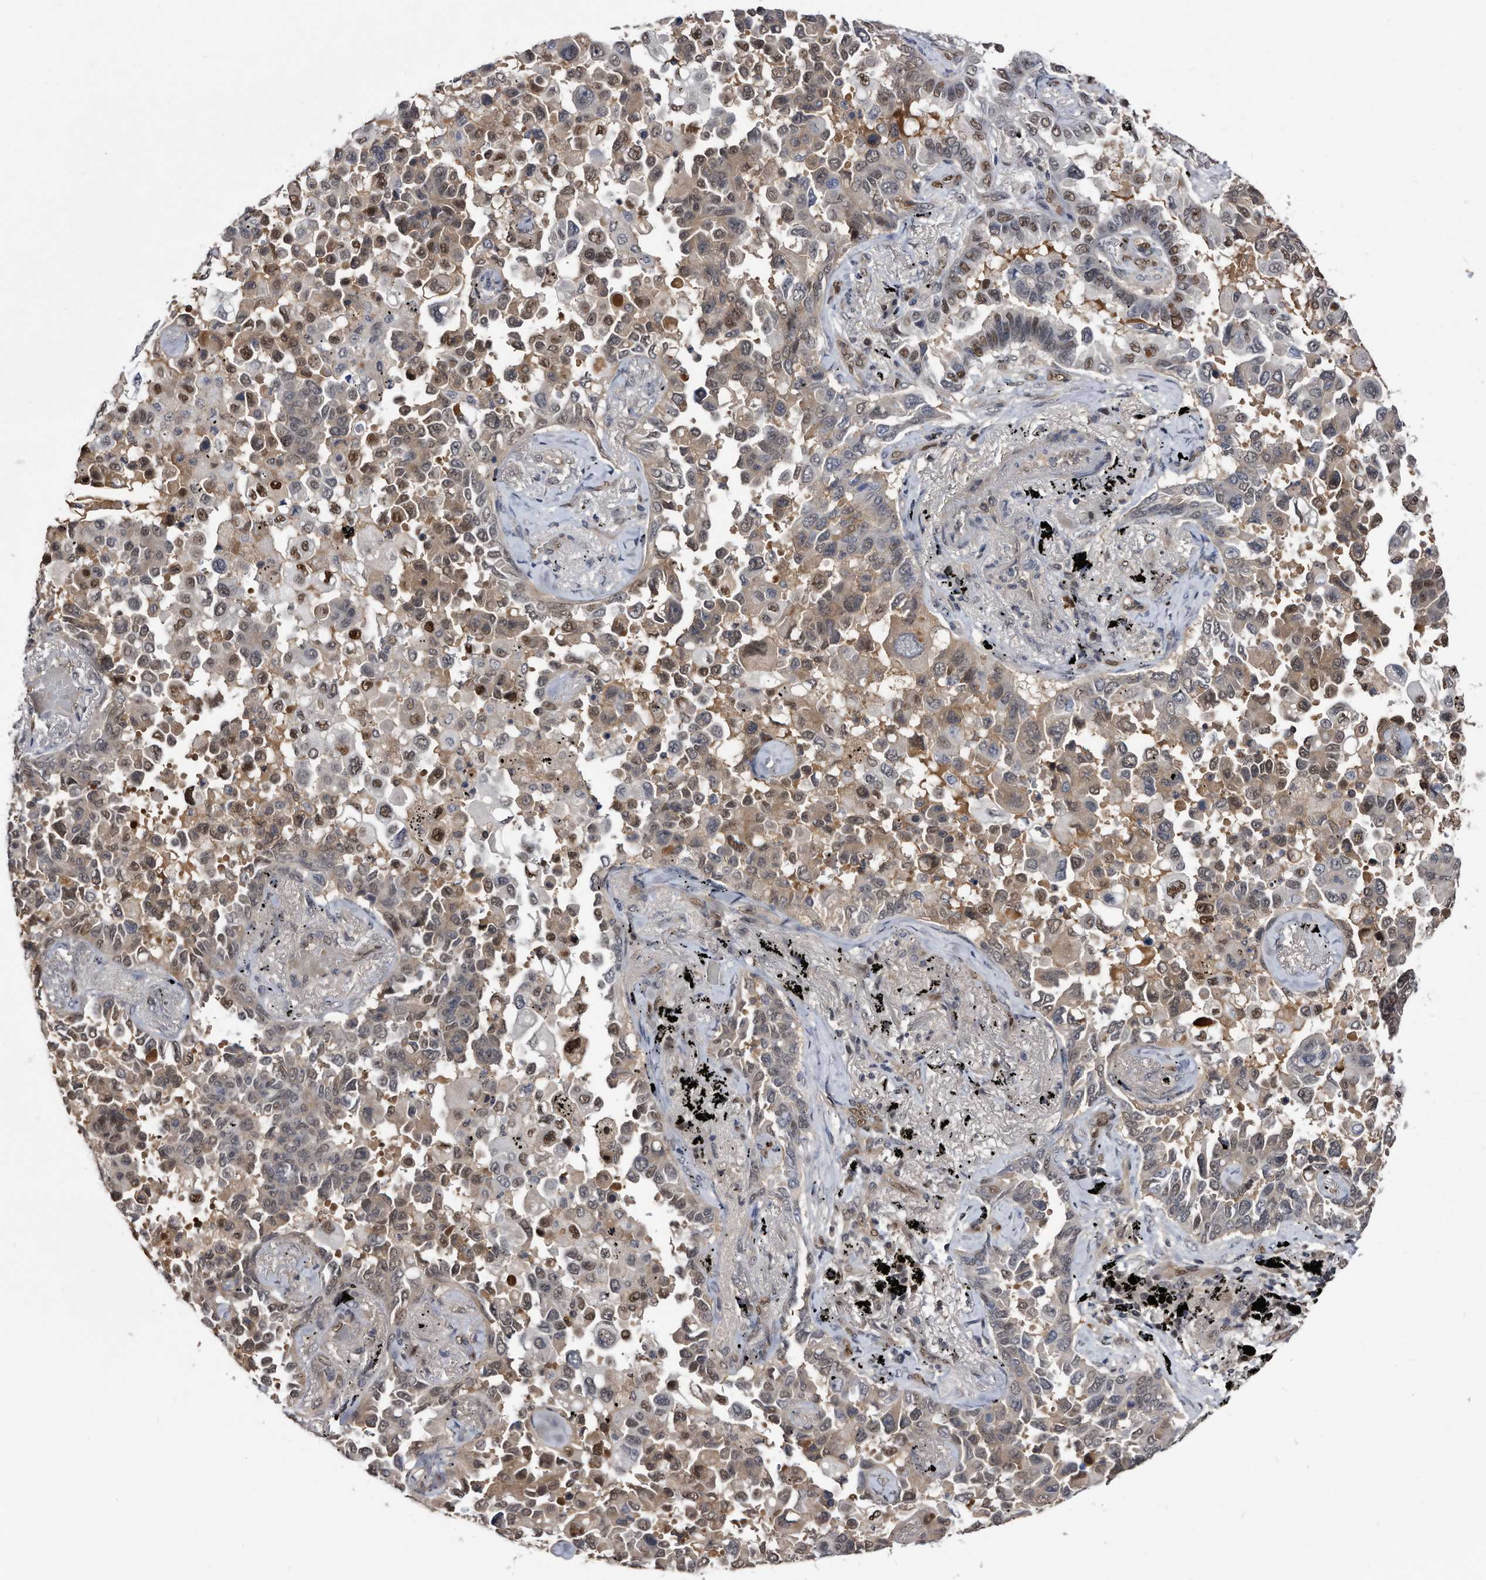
{"staining": {"intensity": "moderate", "quantity": "25%-75%", "location": "cytoplasmic/membranous,nuclear"}, "tissue": "lung cancer", "cell_type": "Tumor cells", "image_type": "cancer", "snomed": [{"axis": "morphology", "description": "Adenocarcinoma, NOS"}, {"axis": "topography", "description": "Lung"}], "caption": "The micrograph displays staining of lung cancer (adenocarcinoma), revealing moderate cytoplasmic/membranous and nuclear protein expression (brown color) within tumor cells. The staining was performed using DAB (3,3'-diaminobenzidine) to visualize the protein expression in brown, while the nuclei were stained in blue with hematoxylin (Magnification: 20x).", "gene": "RAD23B", "patient": {"sex": "female", "age": 67}}